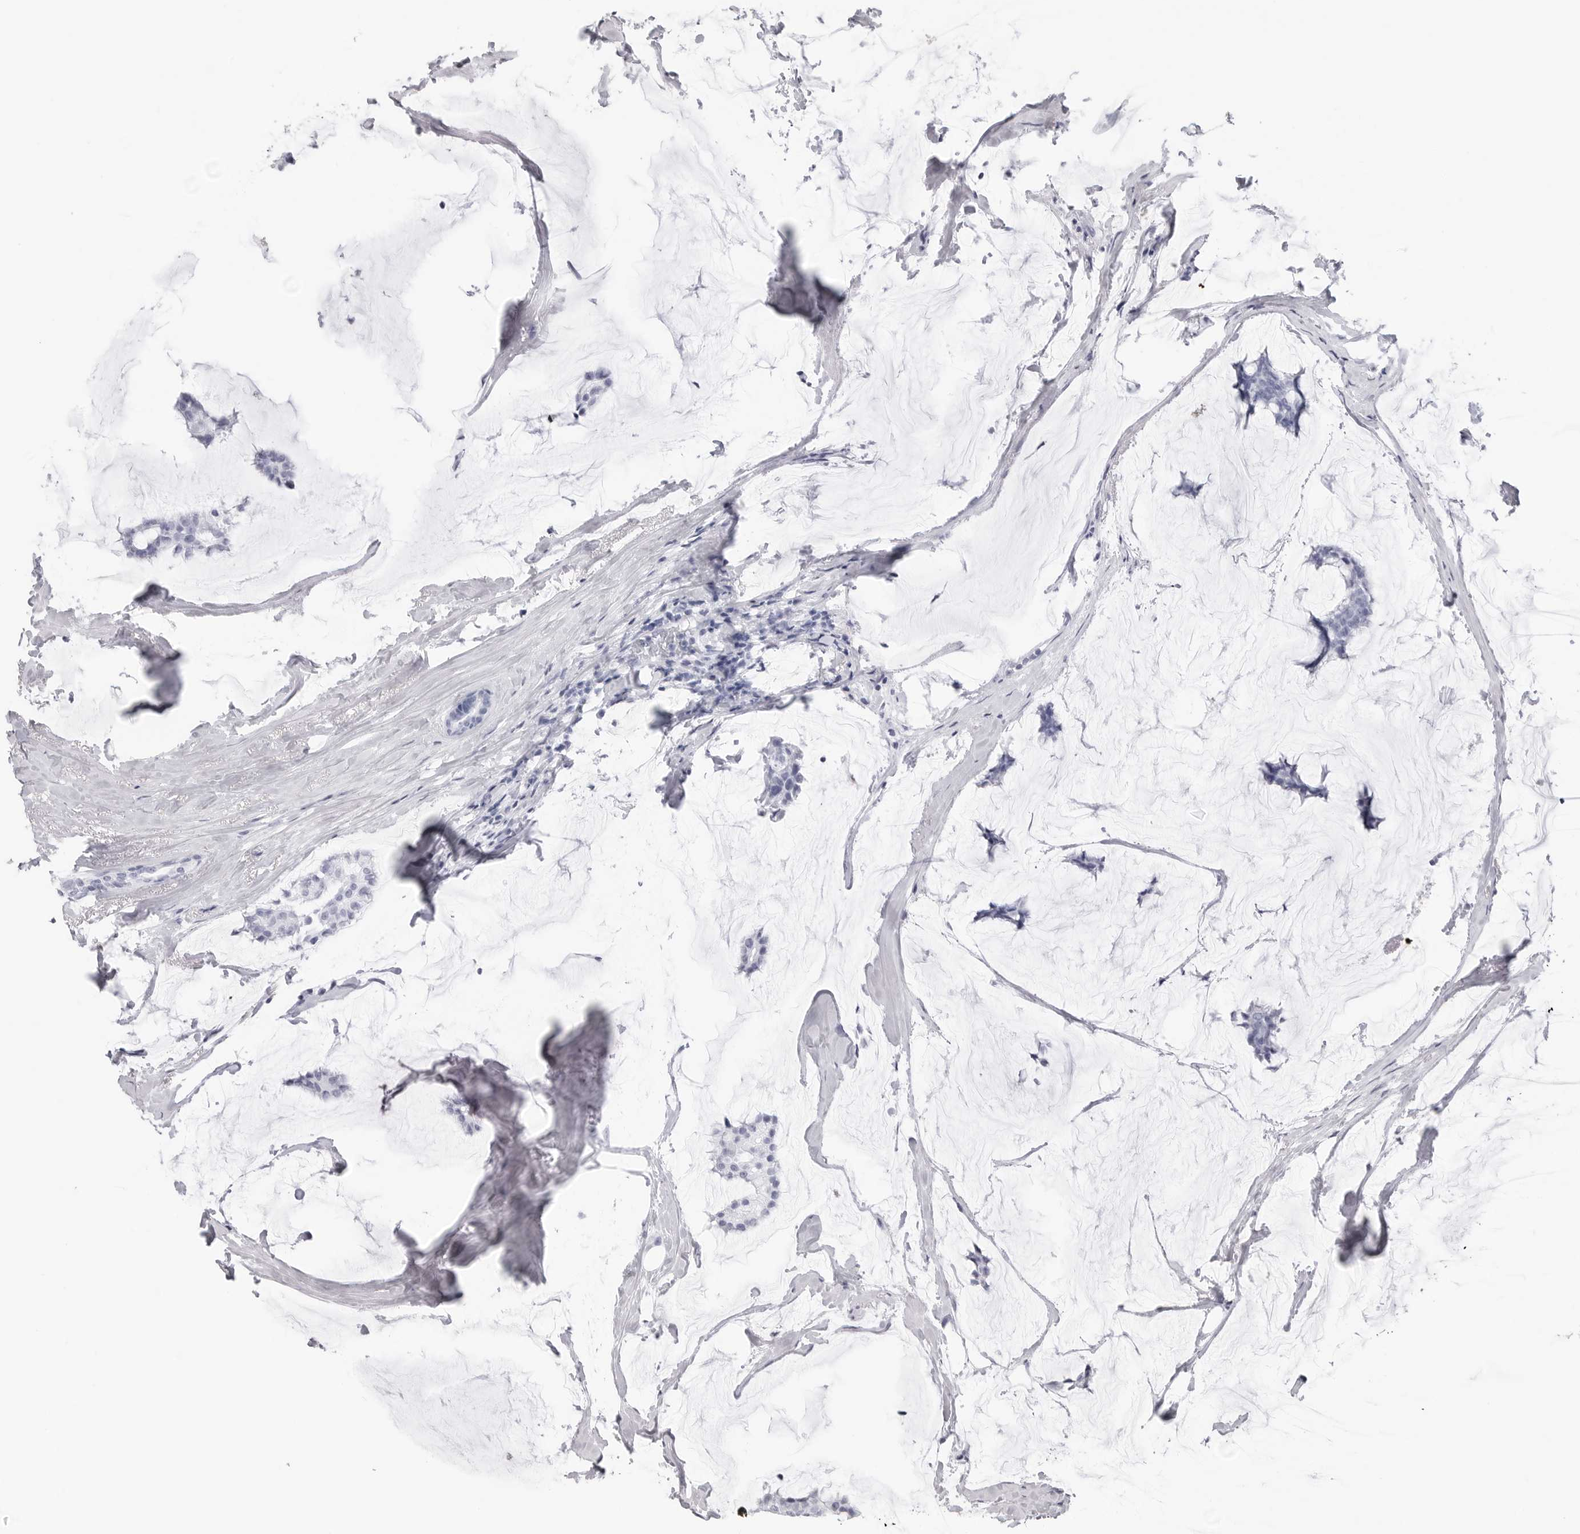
{"staining": {"intensity": "negative", "quantity": "none", "location": "none"}, "tissue": "breast cancer", "cell_type": "Tumor cells", "image_type": "cancer", "snomed": [{"axis": "morphology", "description": "Duct carcinoma"}, {"axis": "topography", "description": "Breast"}], "caption": "A photomicrograph of breast invasive ductal carcinoma stained for a protein shows no brown staining in tumor cells. Nuclei are stained in blue.", "gene": "CST2", "patient": {"sex": "female", "age": 93}}